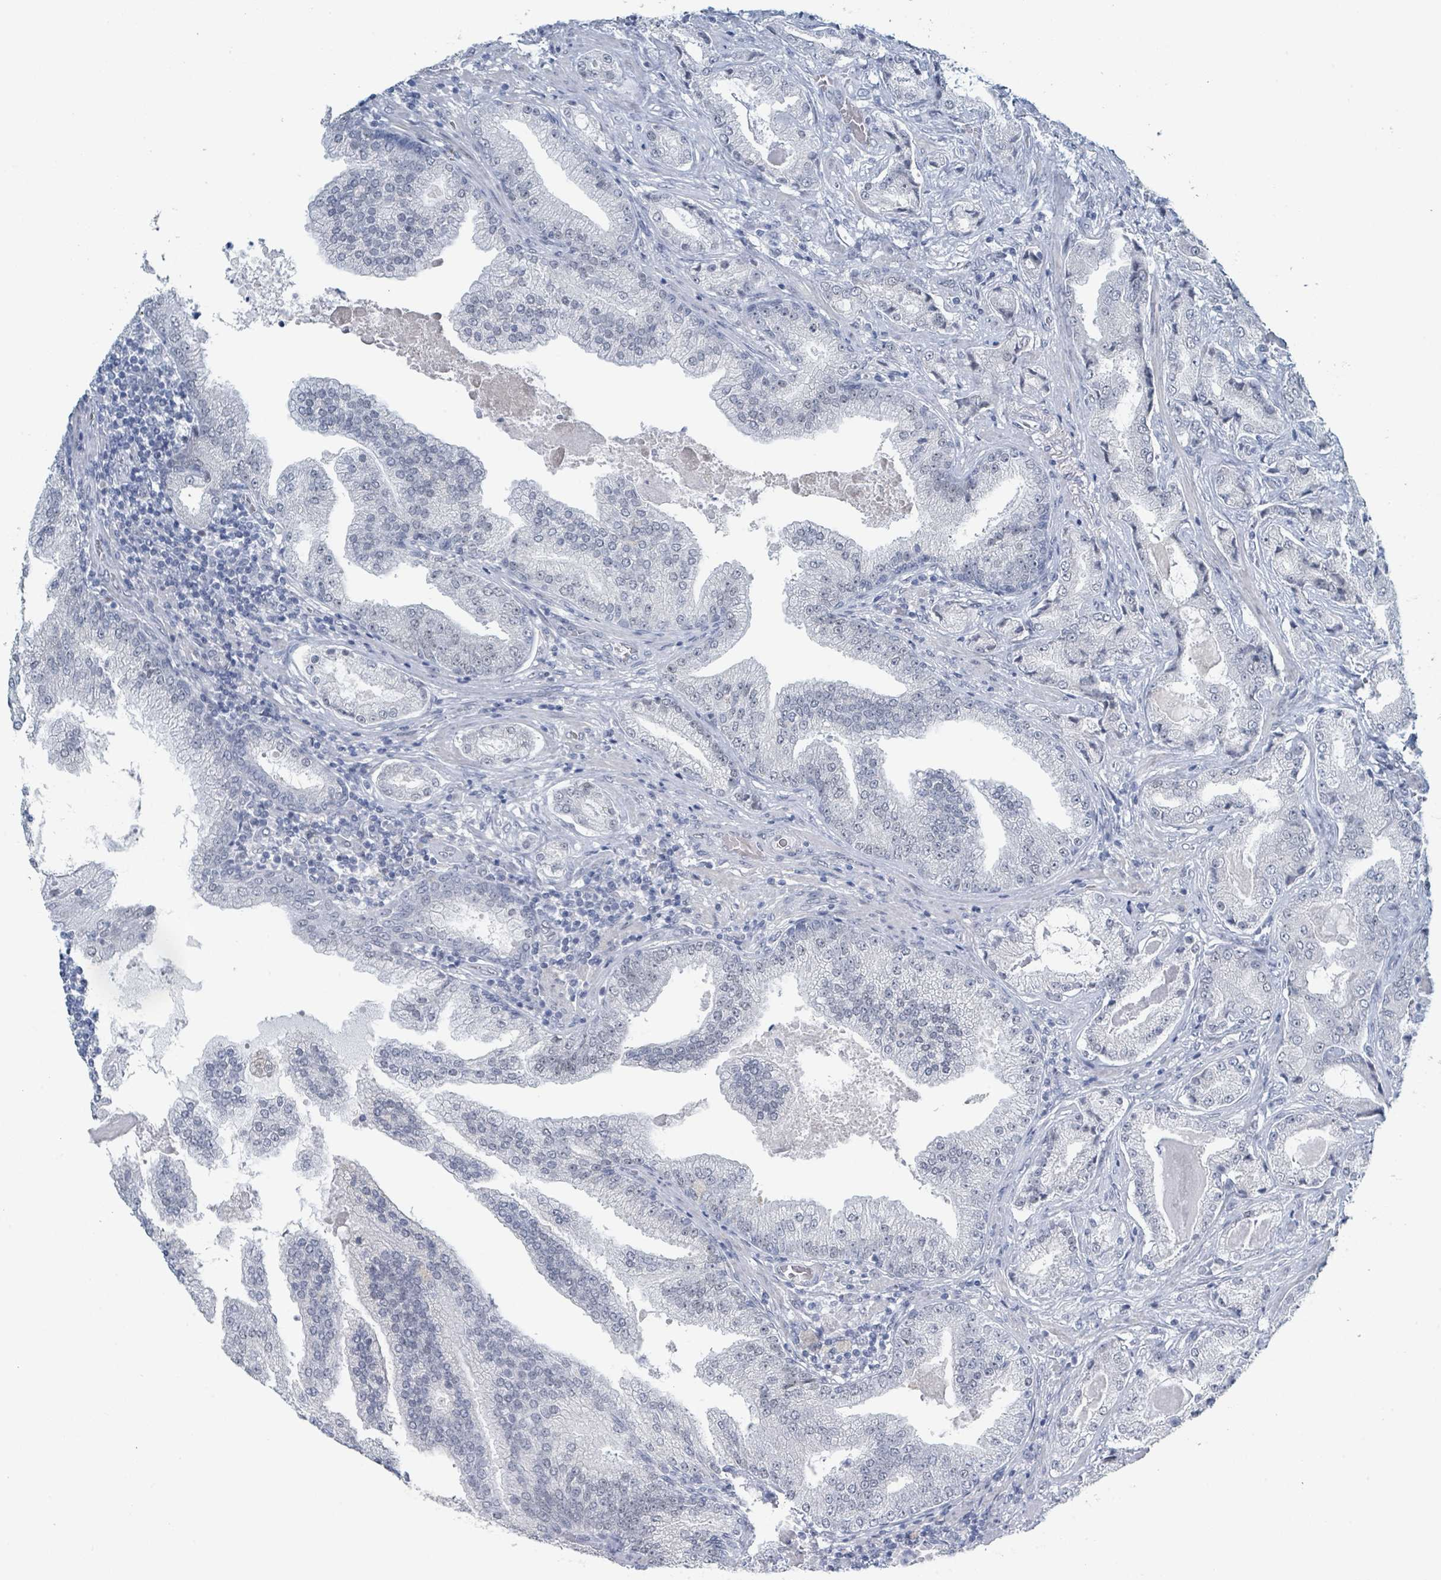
{"staining": {"intensity": "negative", "quantity": "none", "location": "none"}, "tissue": "prostate cancer", "cell_type": "Tumor cells", "image_type": "cancer", "snomed": [{"axis": "morphology", "description": "Adenocarcinoma, High grade"}, {"axis": "topography", "description": "Prostate"}], "caption": "Image shows no protein staining in tumor cells of prostate cancer (adenocarcinoma (high-grade)) tissue.", "gene": "EHMT2", "patient": {"sex": "male", "age": 68}}